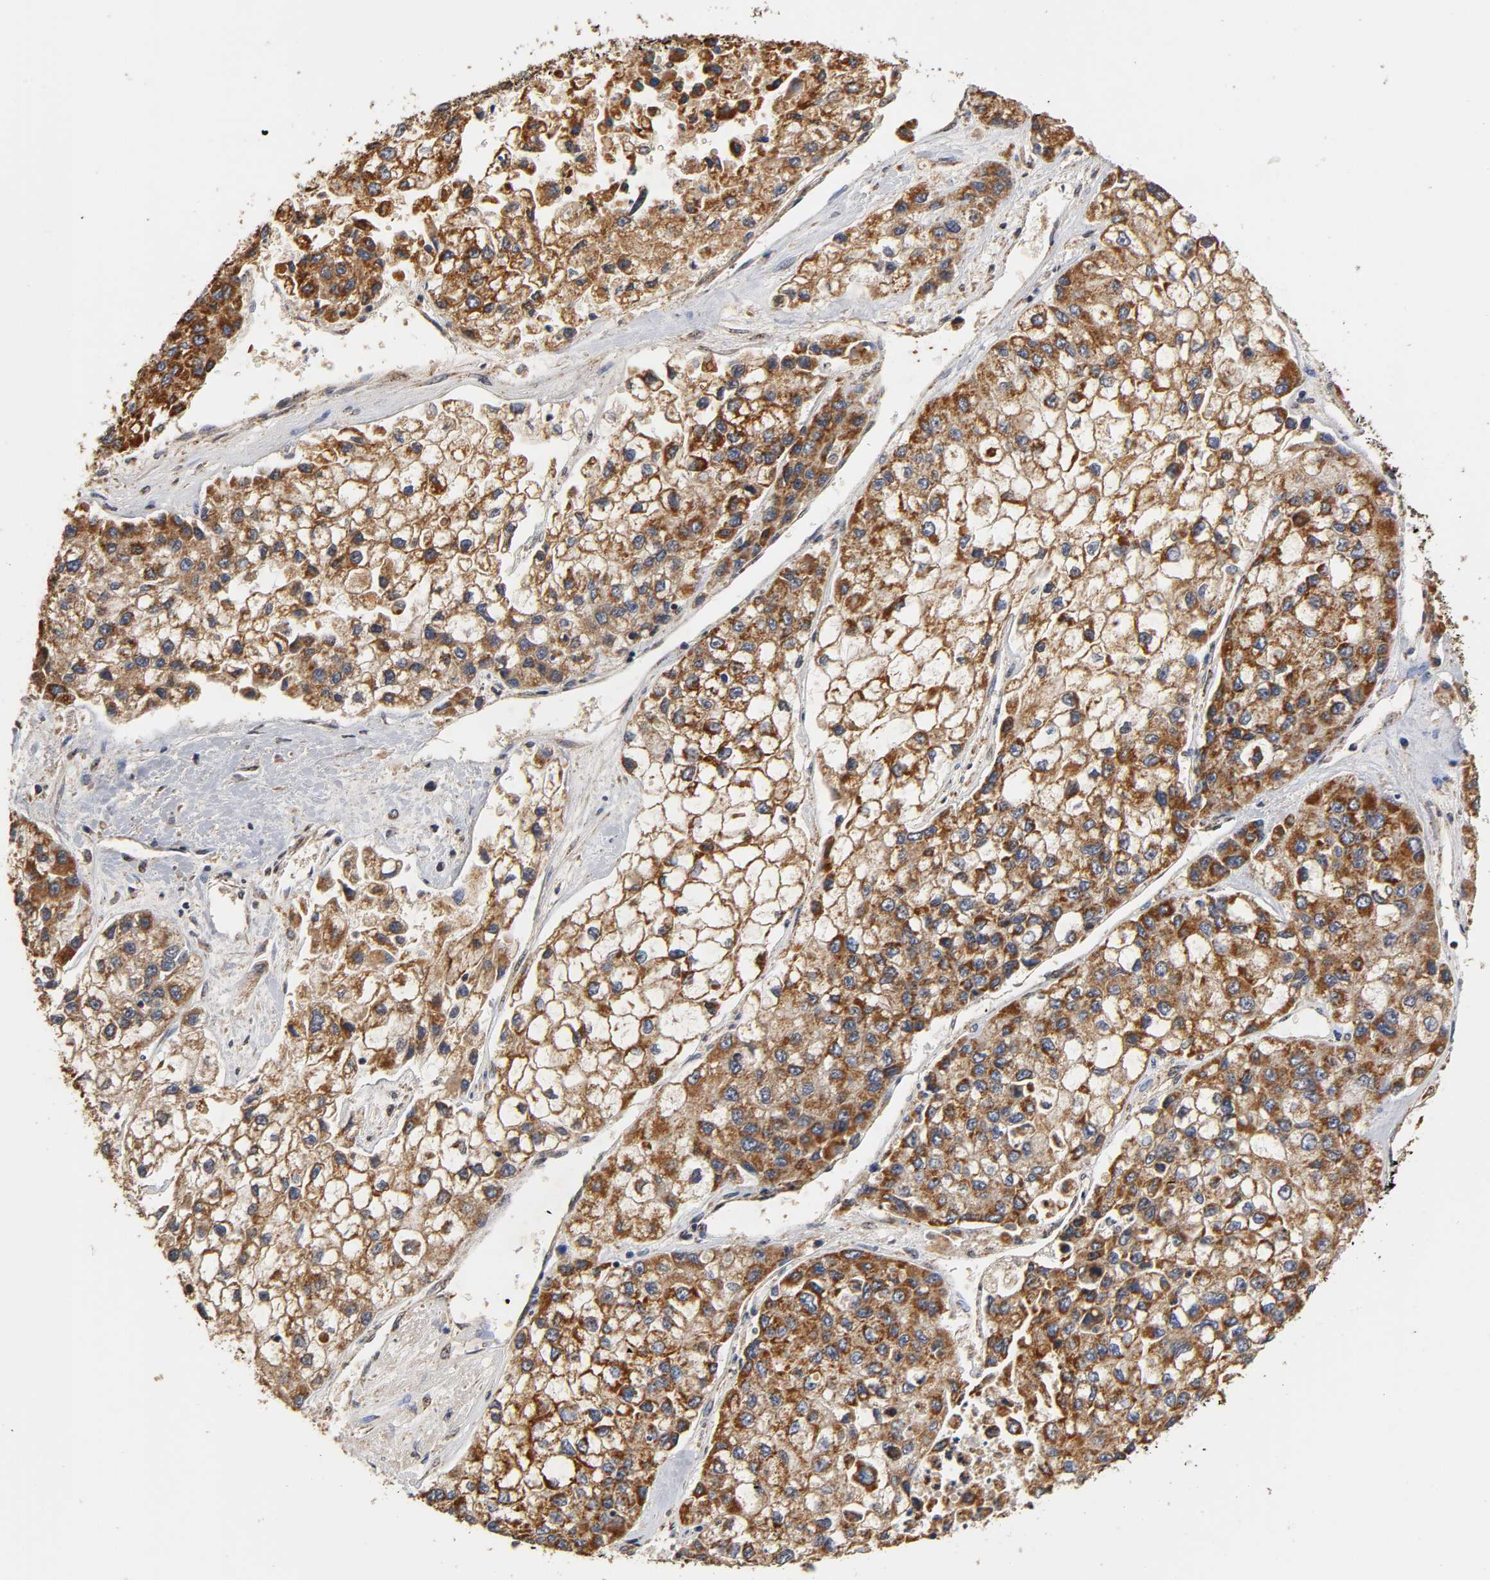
{"staining": {"intensity": "strong", "quantity": ">75%", "location": "cytoplasmic/membranous"}, "tissue": "liver cancer", "cell_type": "Tumor cells", "image_type": "cancer", "snomed": [{"axis": "morphology", "description": "Carcinoma, Hepatocellular, NOS"}, {"axis": "topography", "description": "Liver"}], "caption": "DAB immunohistochemical staining of hepatocellular carcinoma (liver) shows strong cytoplasmic/membranous protein positivity in about >75% of tumor cells.", "gene": "PKN1", "patient": {"sex": "female", "age": 66}}